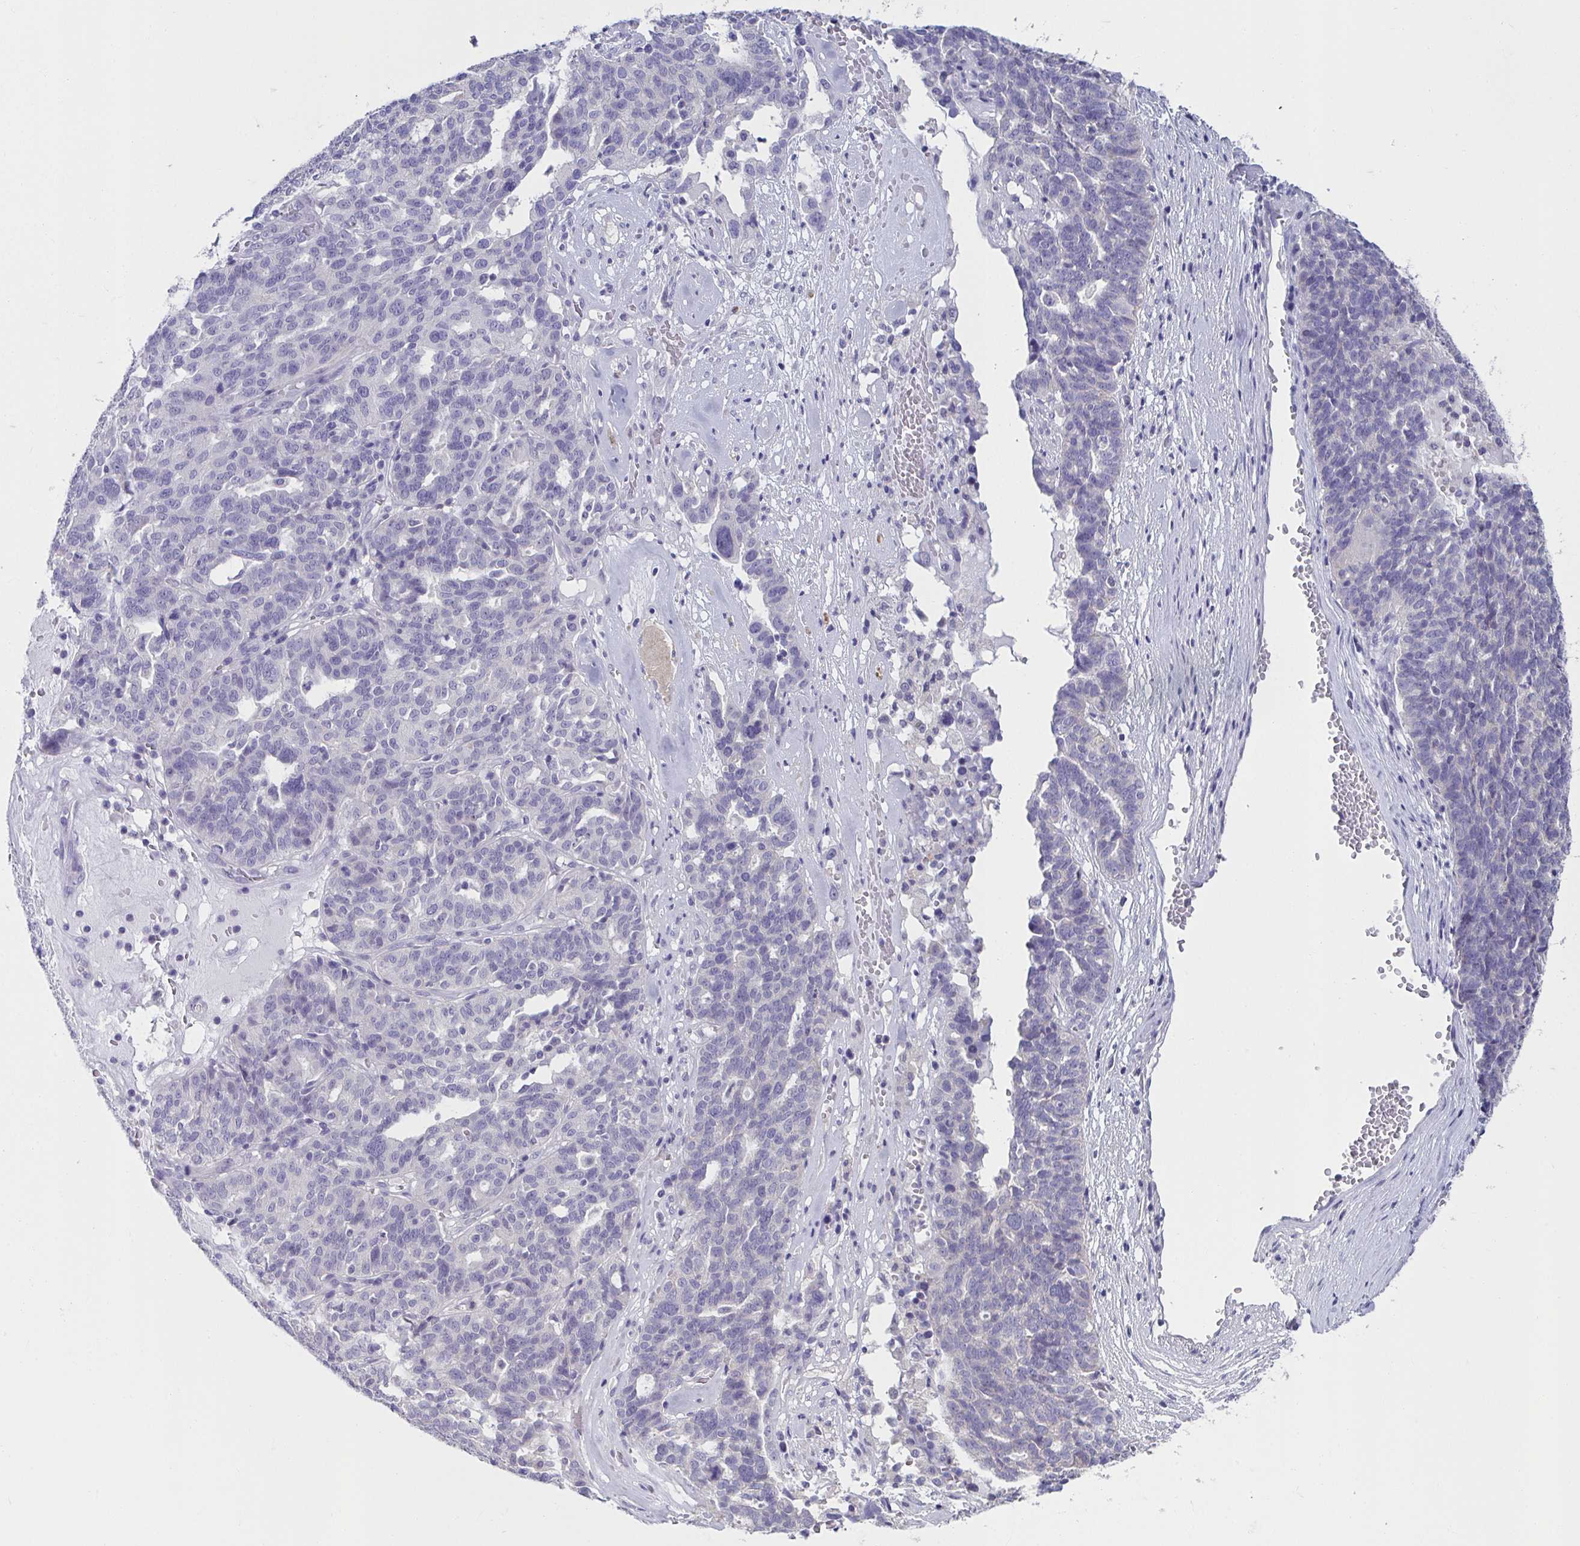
{"staining": {"intensity": "negative", "quantity": "none", "location": "none"}, "tissue": "ovarian cancer", "cell_type": "Tumor cells", "image_type": "cancer", "snomed": [{"axis": "morphology", "description": "Cystadenocarcinoma, serous, NOS"}, {"axis": "topography", "description": "Ovary"}], "caption": "Immunohistochemical staining of ovarian cancer displays no significant positivity in tumor cells.", "gene": "CXCR1", "patient": {"sex": "female", "age": 59}}